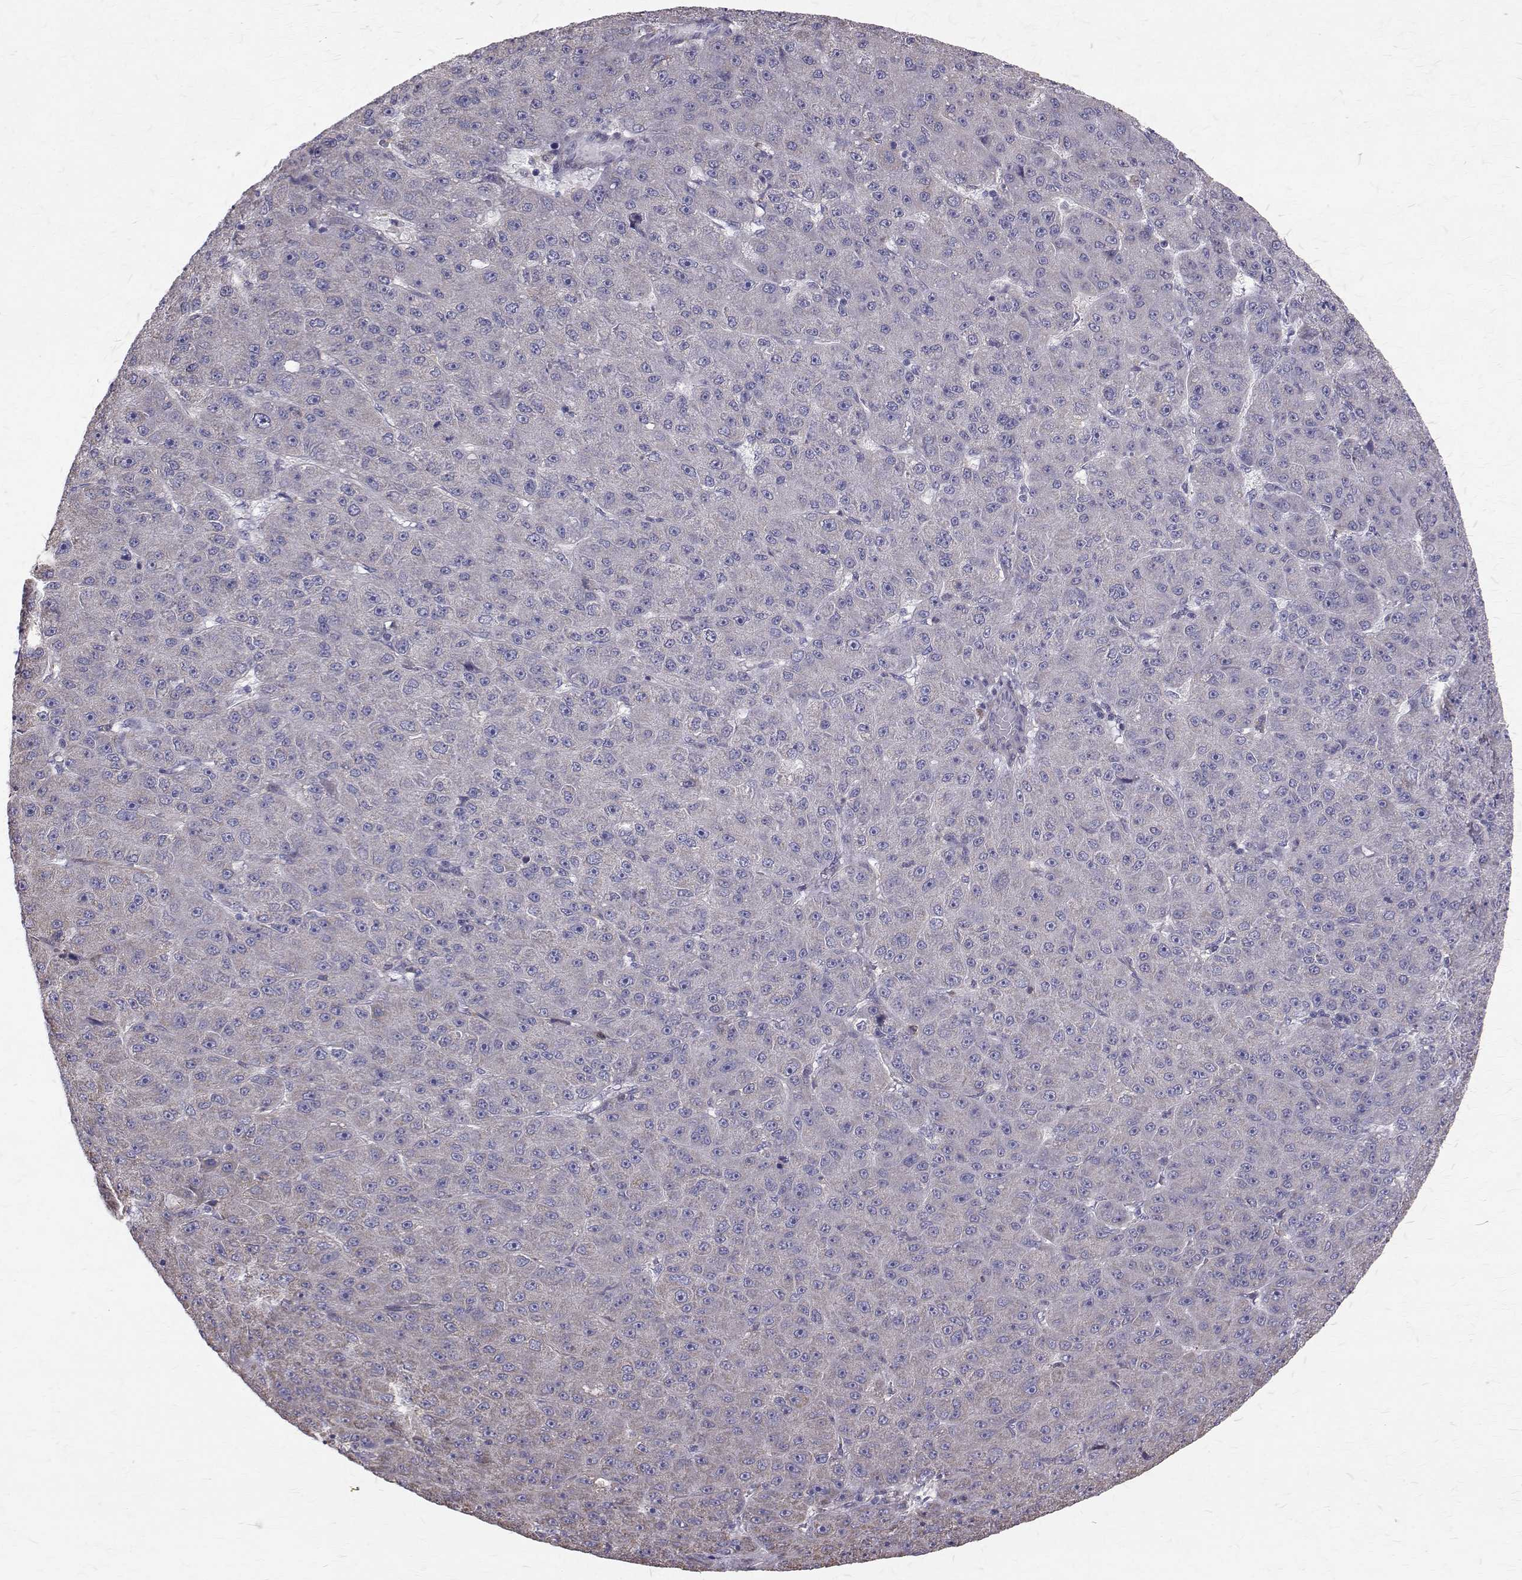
{"staining": {"intensity": "negative", "quantity": "none", "location": "none"}, "tissue": "liver cancer", "cell_type": "Tumor cells", "image_type": "cancer", "snomed": [{"axis": "morphology", "description": "Carcinoma, Hepatocellular, NOS"}, {"axis": "topography", "description": "Liver"}], "caption": "Human liver hepatocellular carcinoma stained for a protein using IHC displays no positivity in tumor cells.", "gene": "CCDC89", "patient": {"sex": "male", "age": 67}}